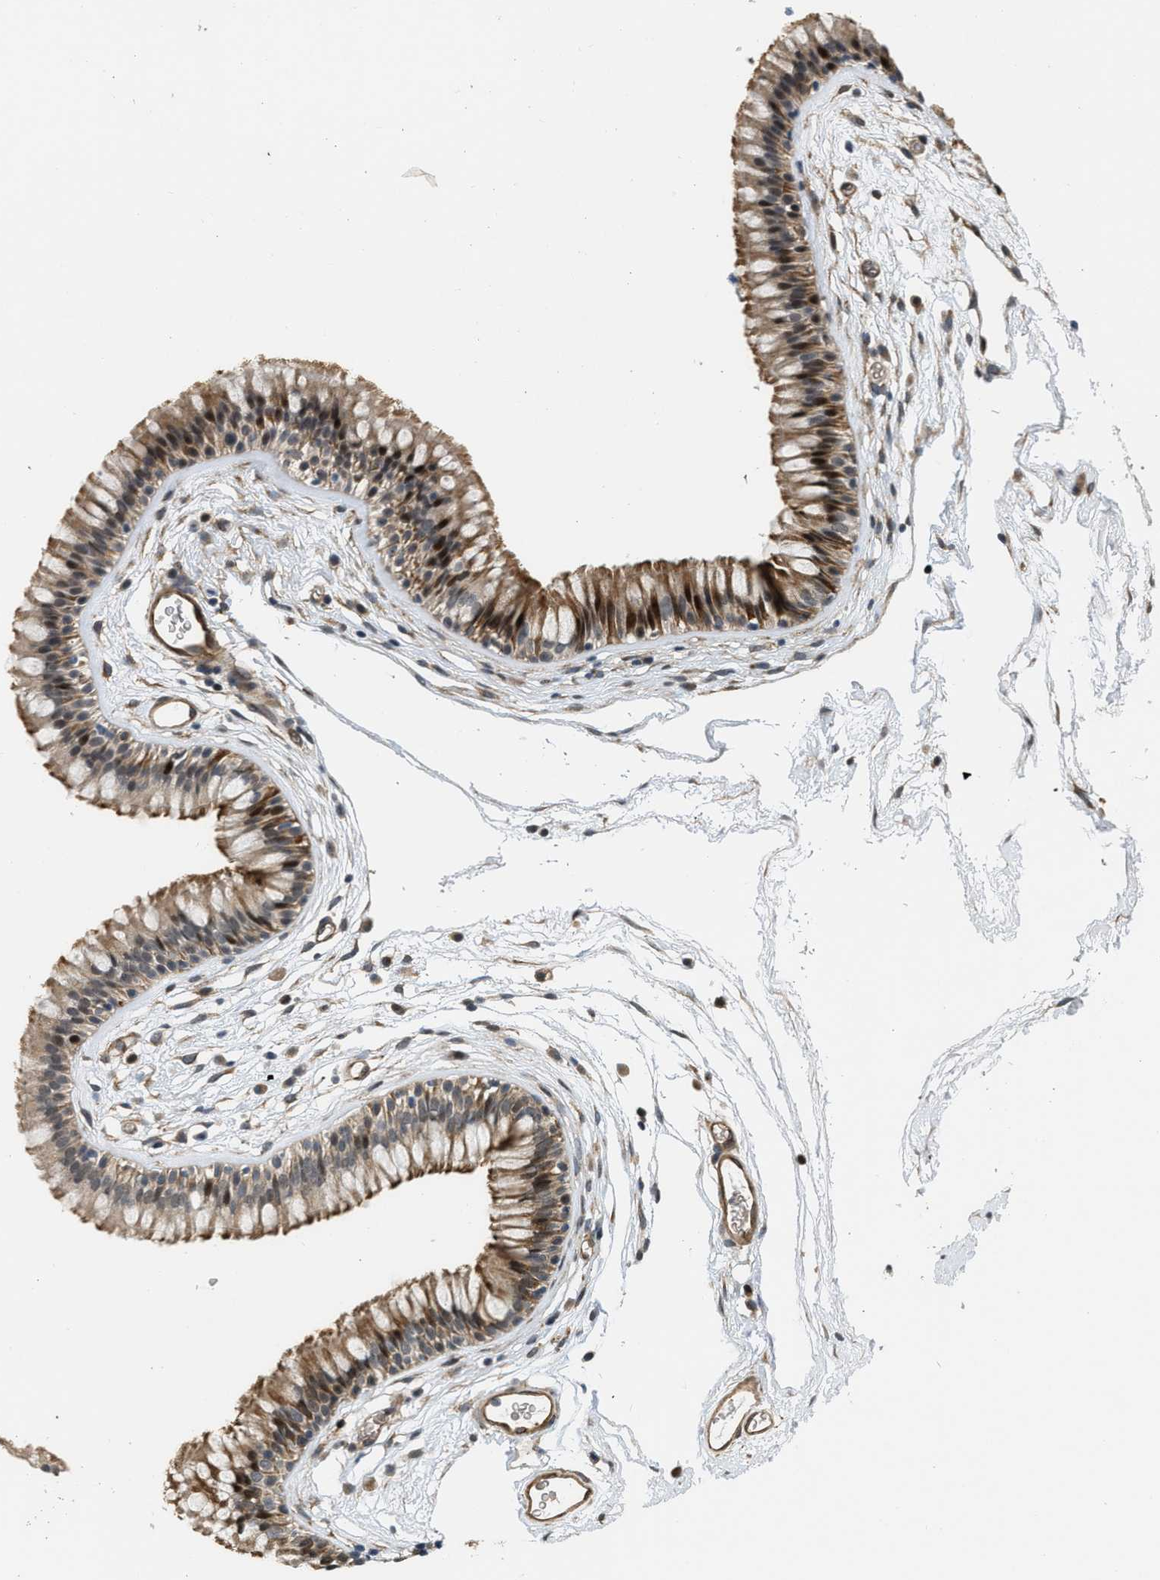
{"staining": {"intensity": "moderate", "quantity": ">75%", "location": "cytoplasmic/membranous"}, "tissue": "nasopharynx", "cell_type": "Respiratory epithelial cells", "image_type": "normal", "snomed": [{"axis": "morphology", "description": "Normal tissue, NOS"}, {"axis": "morphology", "description": "Inflammation, NOS"}, {"axis": "topography", "description": "Nasopharynx"}], "caption": "A photomicrograph showing moderate cytoplasmic/membranous expression in about >75% of respiratory epithelial cells in unremarkable nasopharynx, as visualized by brown immunohistochemical staining.", "gene": "LTA4H", "patient": {"sex": "male", "age": 48}}